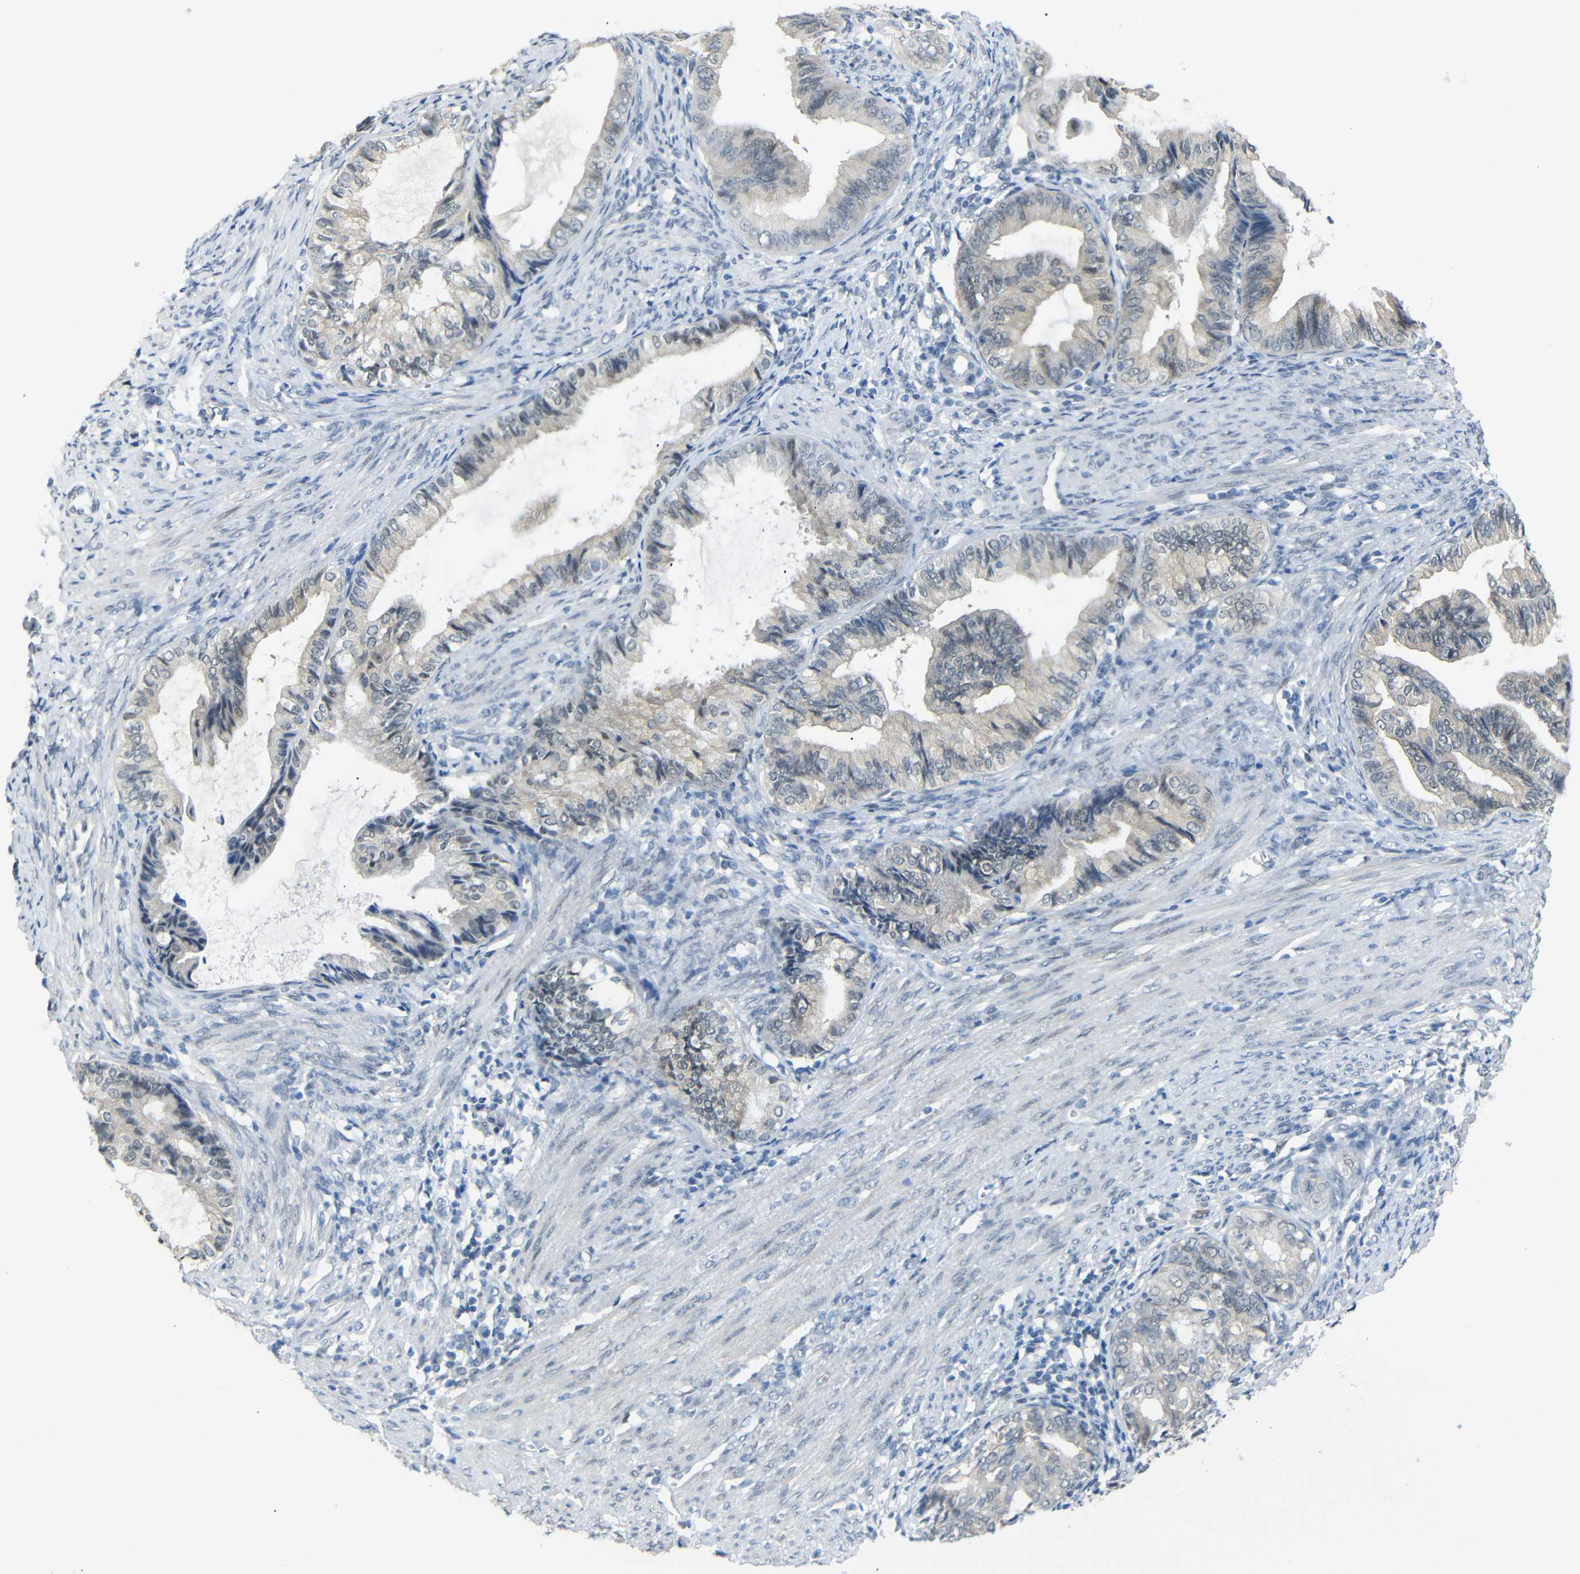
{"staining": {"intensity": "negative", "quantity": "none", "location": "none"}, "tissue": "endometrial cancer", "cell_type": "Tumor cells", "image_type": "cancer", "snomed": [{"axis": "morphology", "description": "Adenocarcinoma, NOS"}, {"axis": "topography", "description": "Endometrium"}], "caption": "This histopathology image is of adenocarcinoma (endometrial) stained with immunohistochemistry (IHC) to label a protein in brown with the nuclei are counter-stained blue. There is no expression in tumor cells.", "gene": "GPR158", "patient": {"sex": "female", "age": 86}}